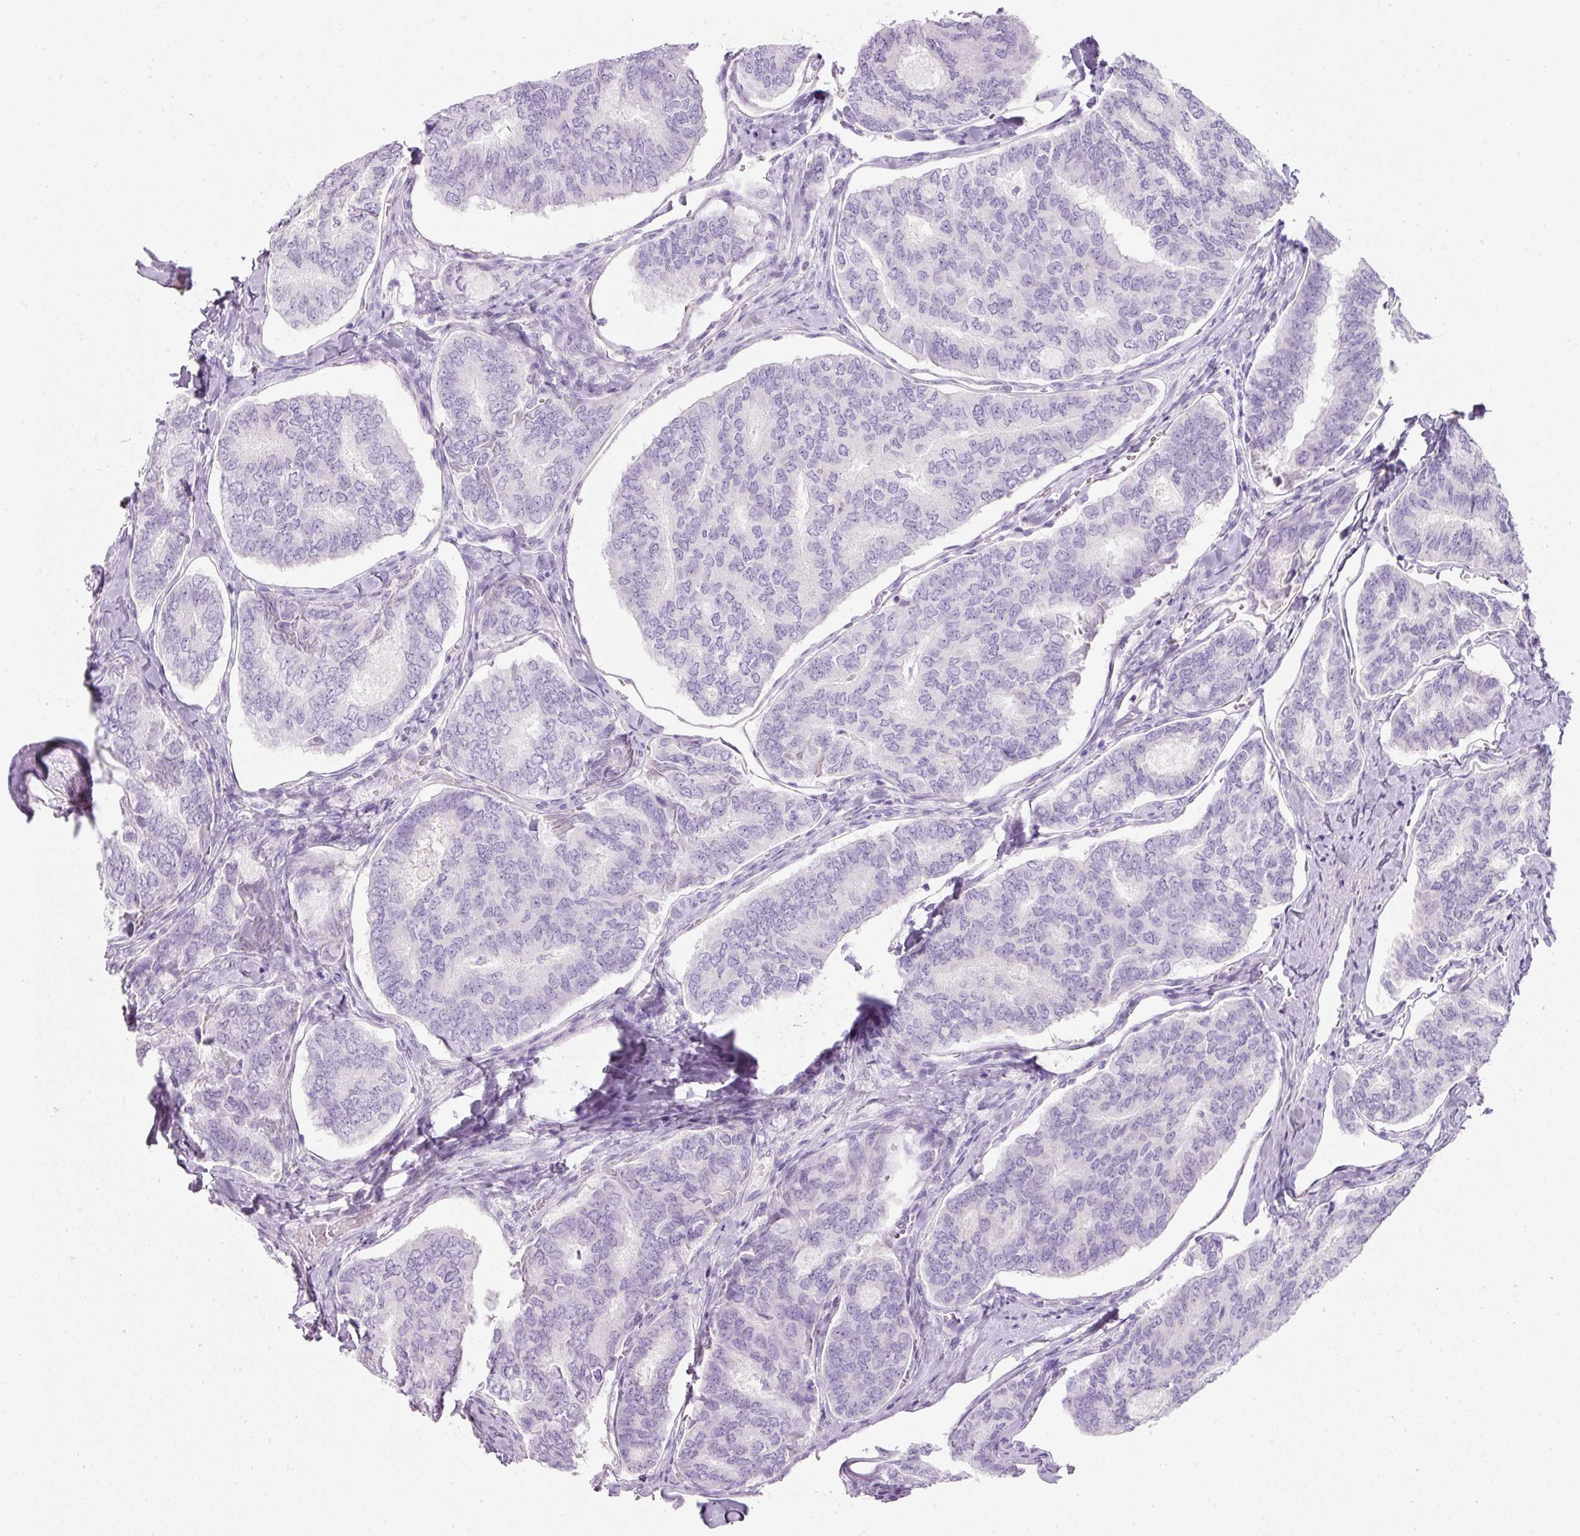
{"staining": {"intensity": "negative", "quantity": "none", "location": "none"}, "tissue": "thyroid cancer", "cell_type": "Tumor cells", "image_type": "cancer", "snomed": [{"axis": "morphology", "description": "Papillary adenocarcinoma, NOS"}, {"axis": "topography", "description": "Thyroid gland"}], "caption": "There is no significant expression in tumor cells of thyroid cancer. (DAB (3,3'-diaminobenzidine) immunohistochemistry (IHC) with hematoxylin counter stain).", "gene": "DNM1", "patient": {"sex": "female", "age": 35}}